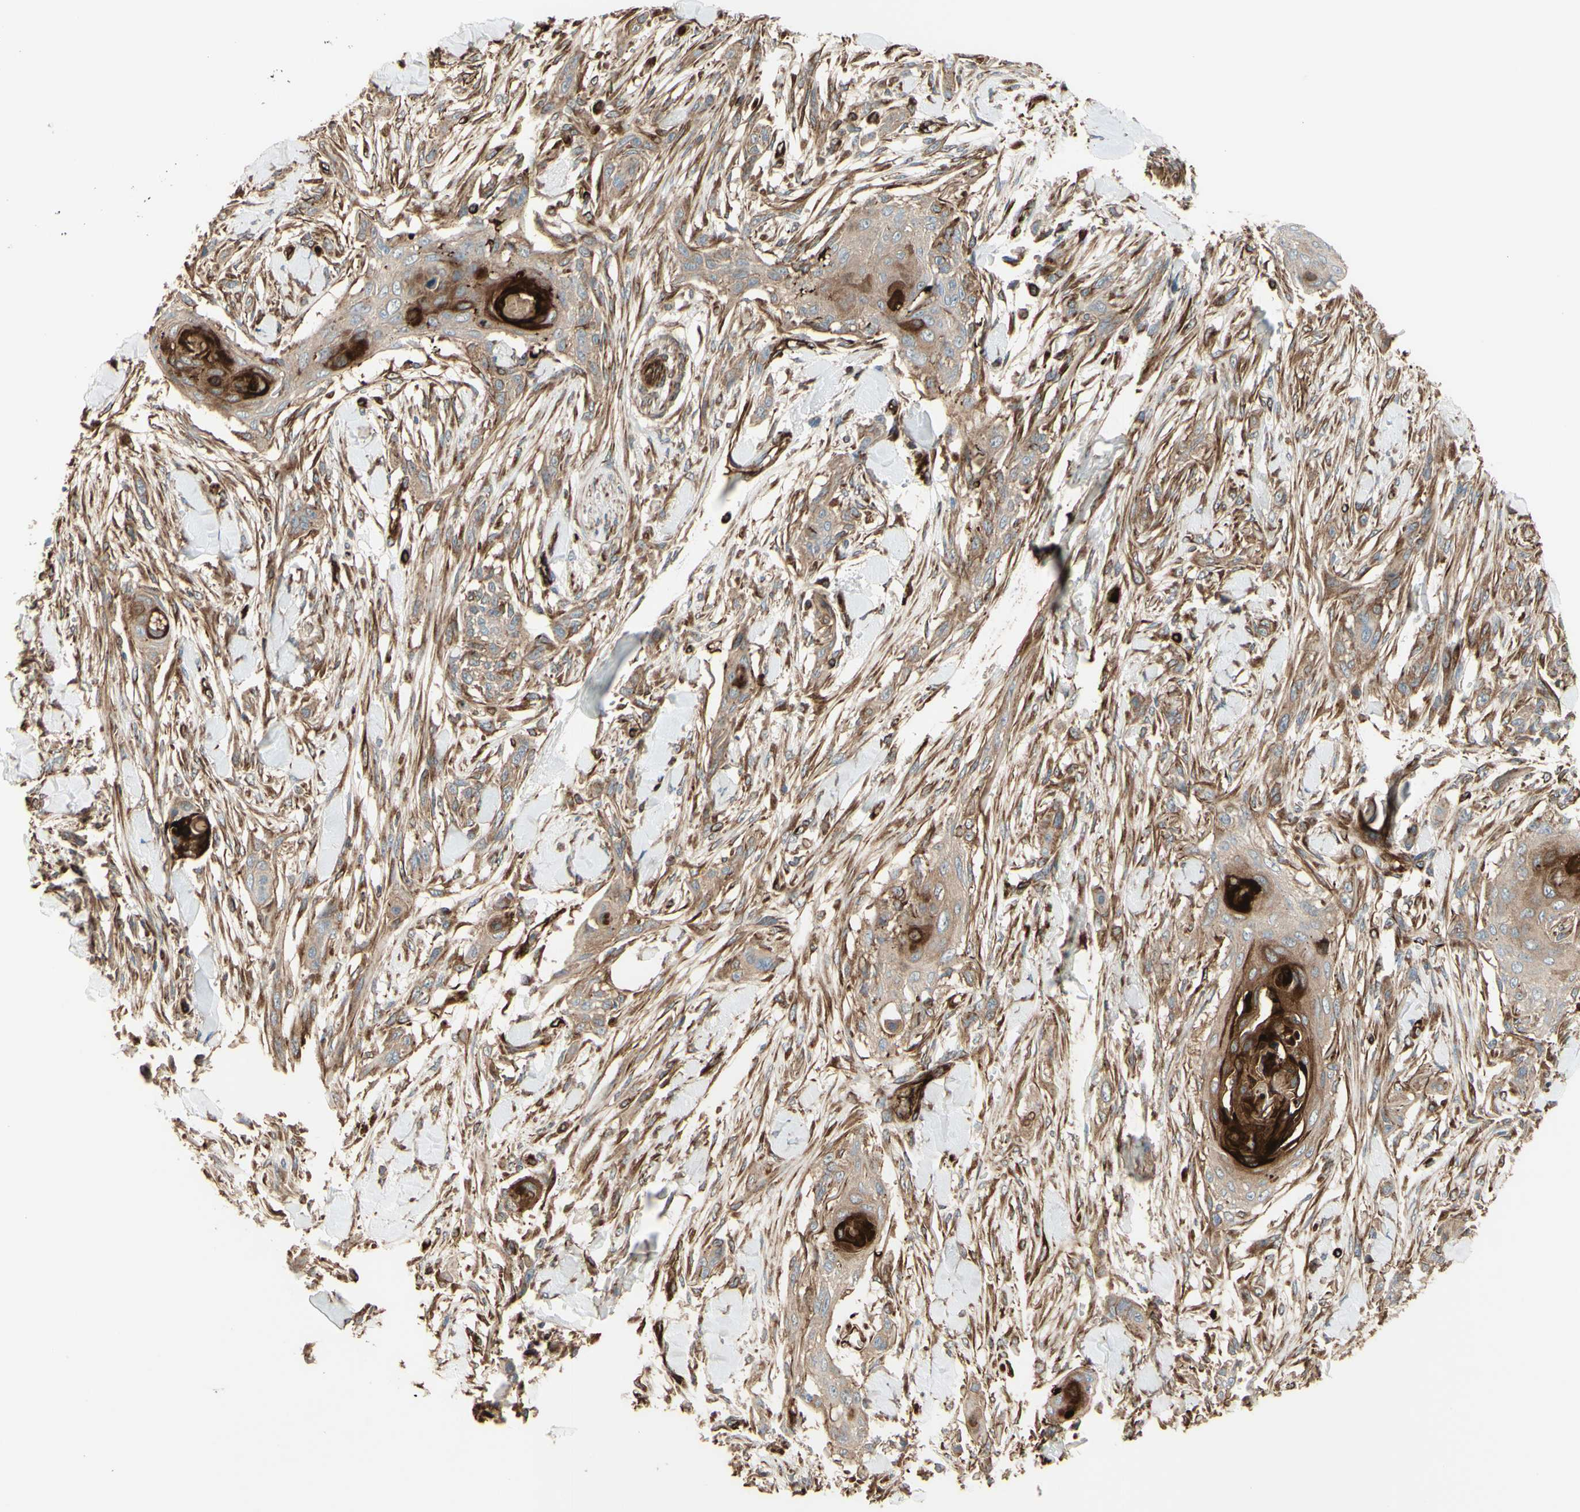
{"staining": {"intensity": "weak", "quantity": ">75%", "location": "cytoplasmic/membranous"}, "tissue": "skin cancer", "cell_type": "Tumor cells", "image_type": "cancer", "snomed": [{"axis": "morphology", "description": "Squamous cell carcinoma, NOS"}, {"axis": "topography", "description": "Skin"}], "caption": "Skin squamous cell carcinoma stained with DAB immunohistochemistry (IHC) shows low levels of weak cytoplasmic/membranous expression in about >75% of tumor cells. (DAB IHC, brown staining for protein, blue staining for nuclei).", "gene": "TRAF2", "patient": {"sex": "female", "age": 59}}